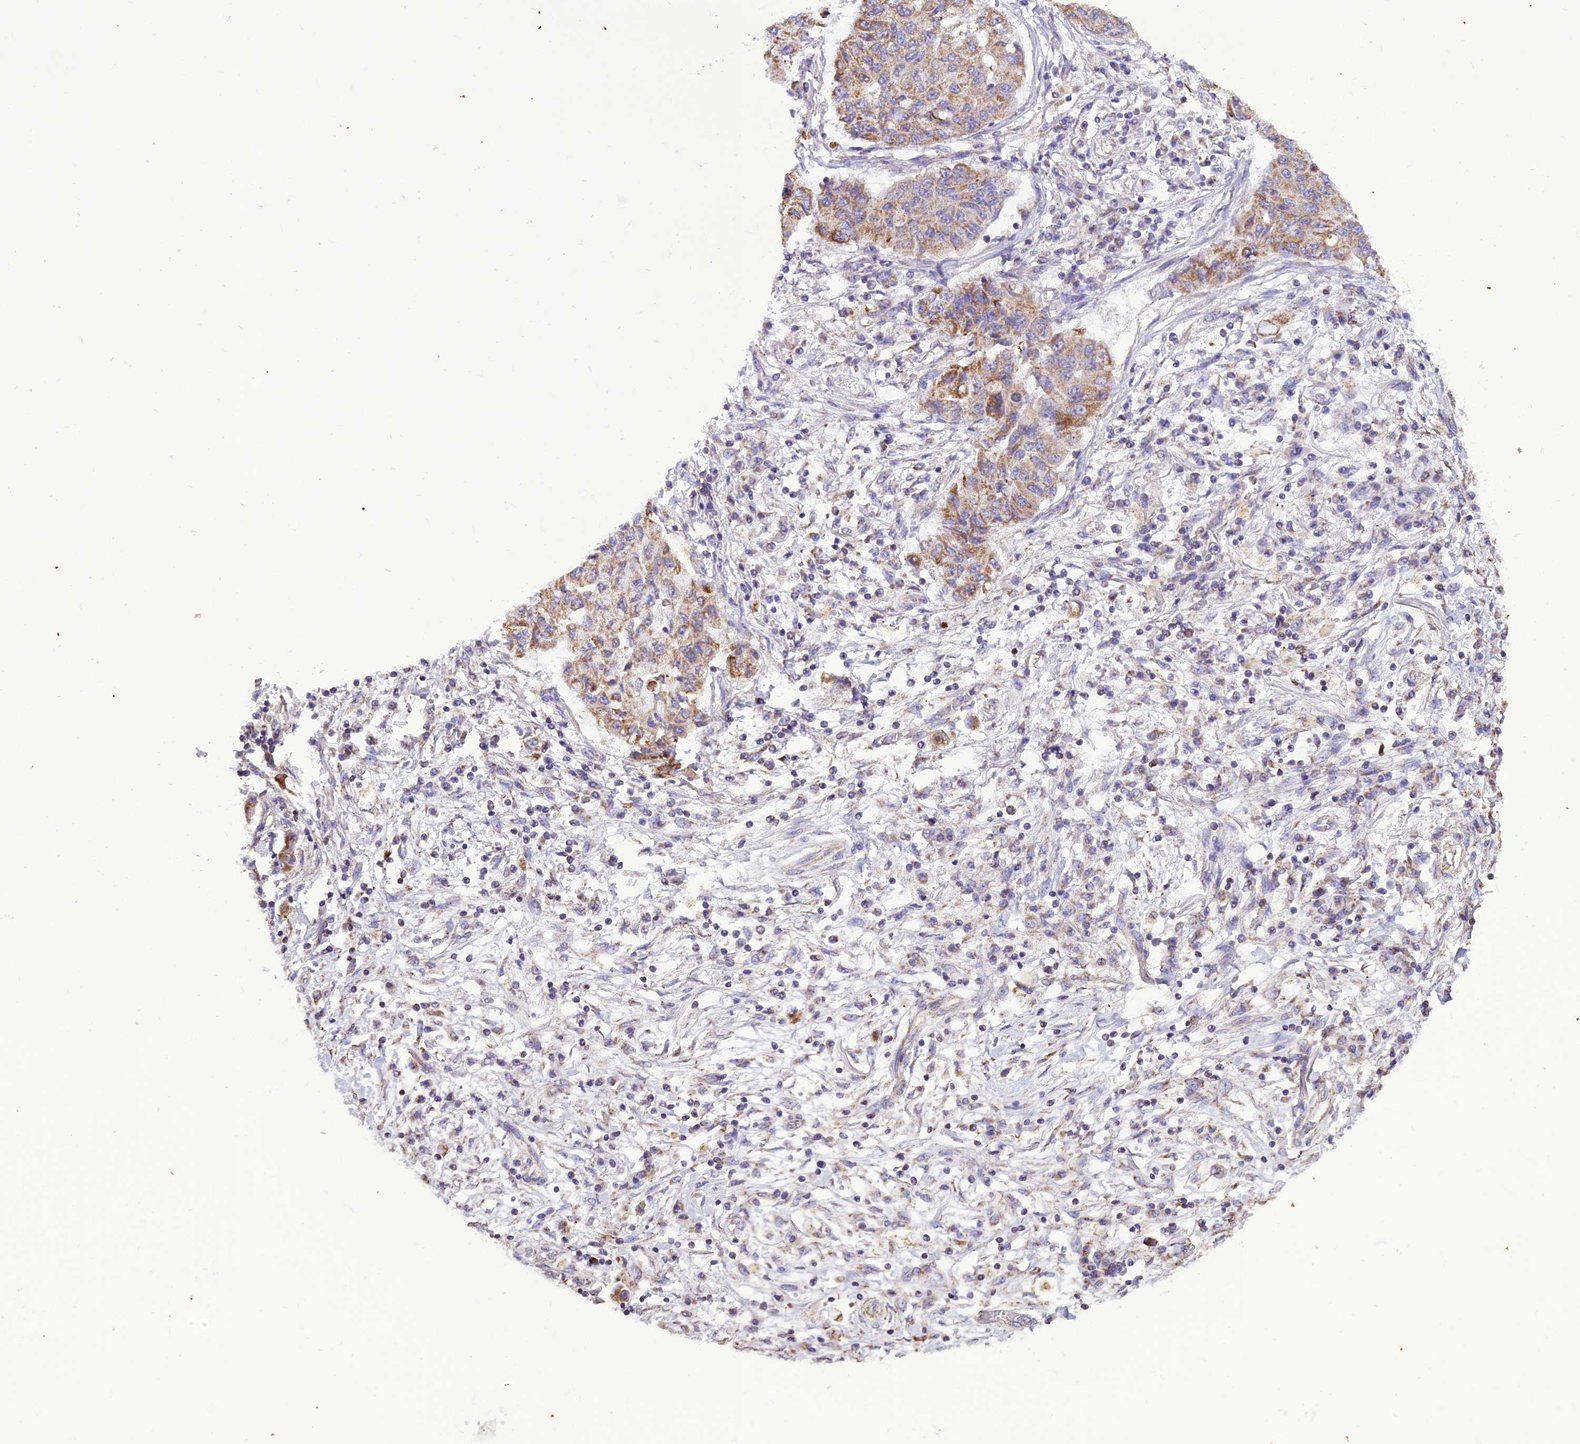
{"staining": {"intensity": "moderate", "quantity": ">75%", "location": "cytoplasmic/membranous"}, "tissue": "lung cancer", "cell_type": "Tumor cells", "image_type": "cancer", "snomed": [{"axis": "morphology", "description": "Squamous cell carcinoma, NOS"}, {"axis": "topography", "description": "Lung"}], "caption": "Immunohistochemistry (IHC) of lung cancer exhibits medium levels of moderate cytoplasmic/membranous staining in about >75% of tumor cells.", "gene": "GPD1", "patient": {"sex": "male", "age": 74}}